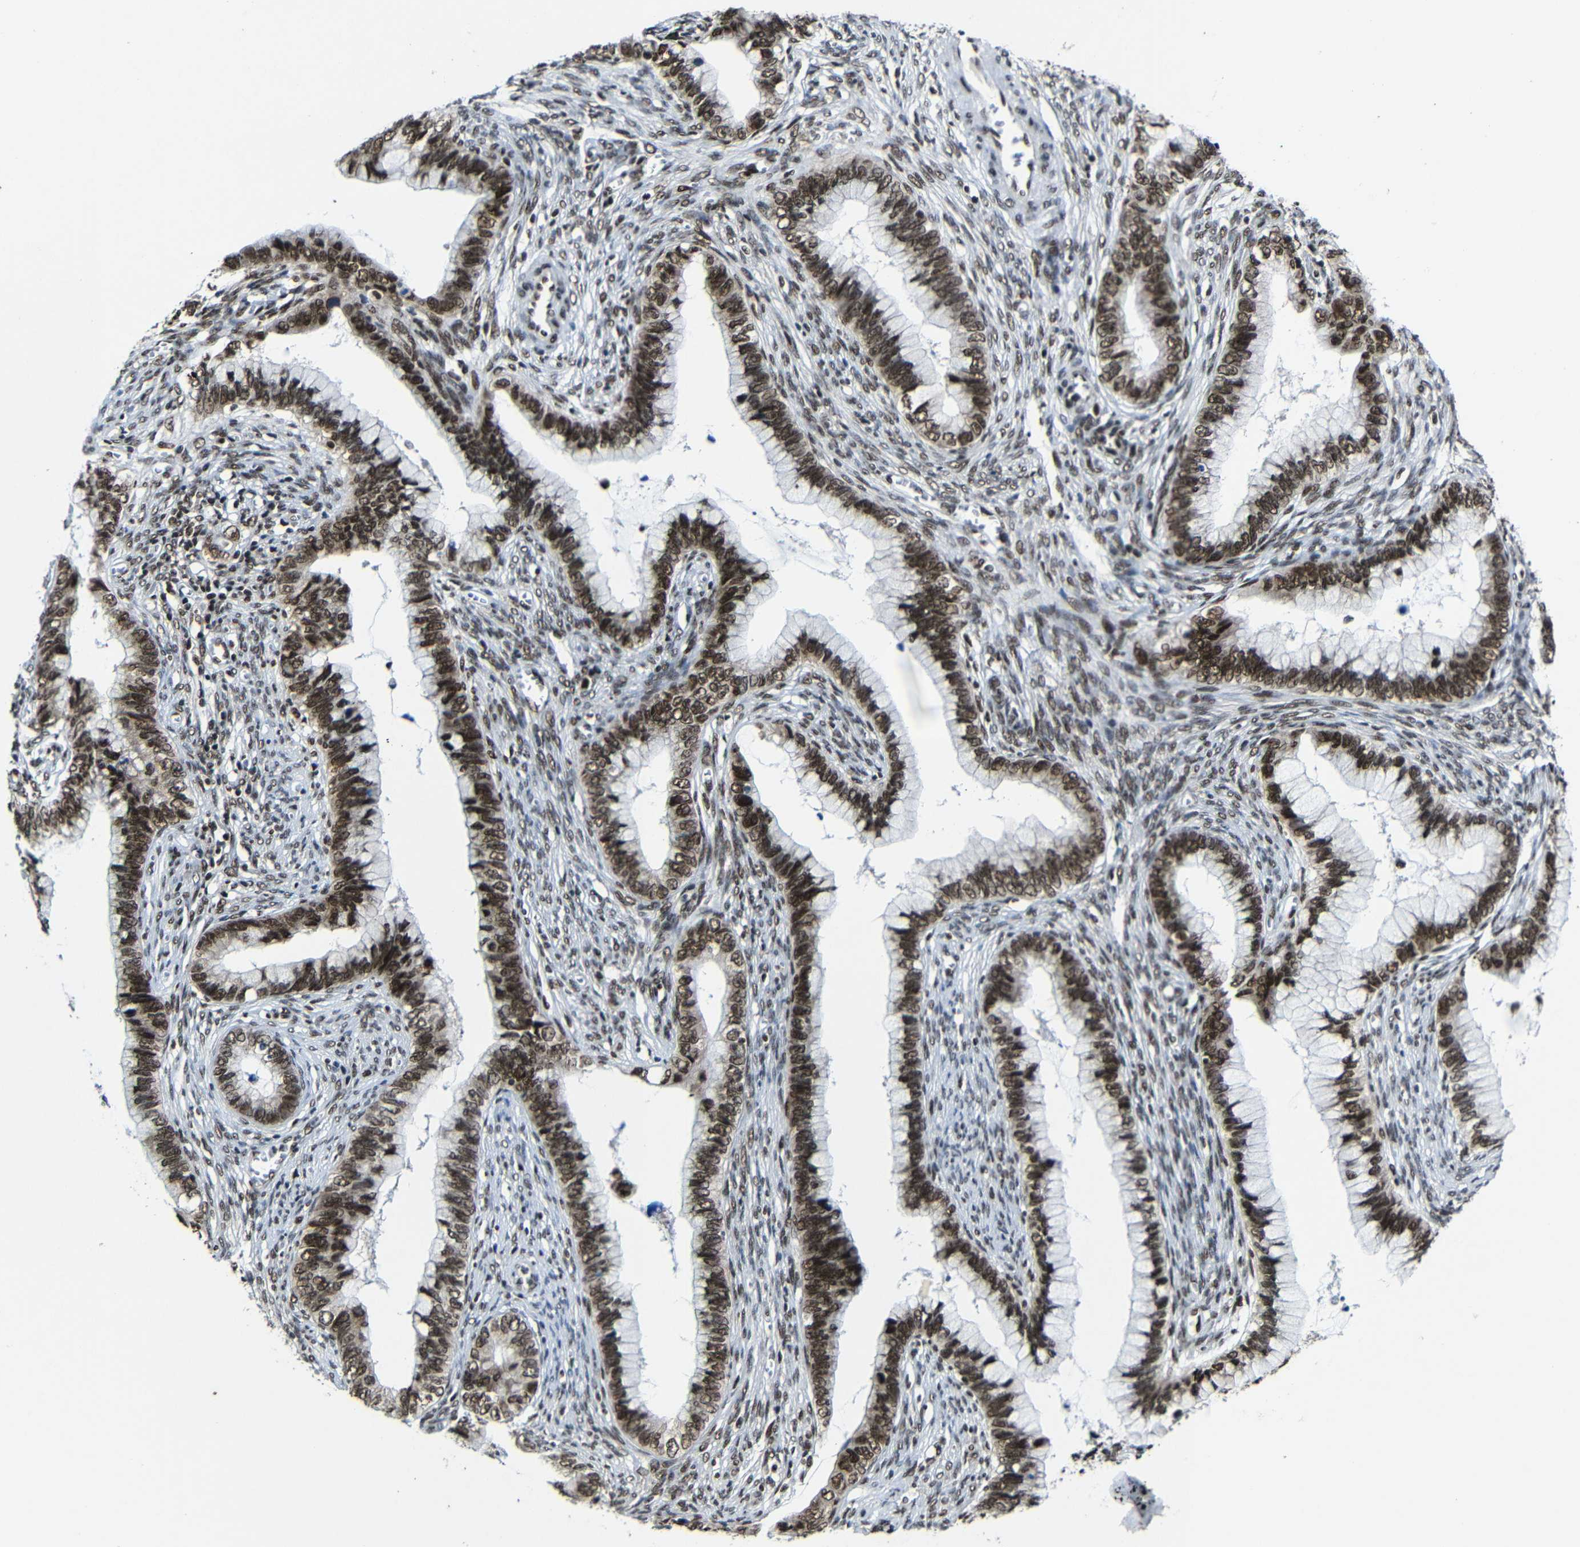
{"staining": {"intensity": "strong", "quantity": ">75%", "location": "nuclear"}, "tissue": "cervical cancer", "cell_type": "Tumor cells", "image_type": "cancer", "snomed": [{"axis": "morphology", "description": "Adenocarcinoma, NOS"}, {"axis": "topography", "description": "Cervix"}], "caption": "Tumor cells show high levels of strong nuclear positivity in approximately >75% of cells in human cervical adenocarcinoma.", "gene": "PTBP1", "patient": {"sex": "female", "age": 44}}